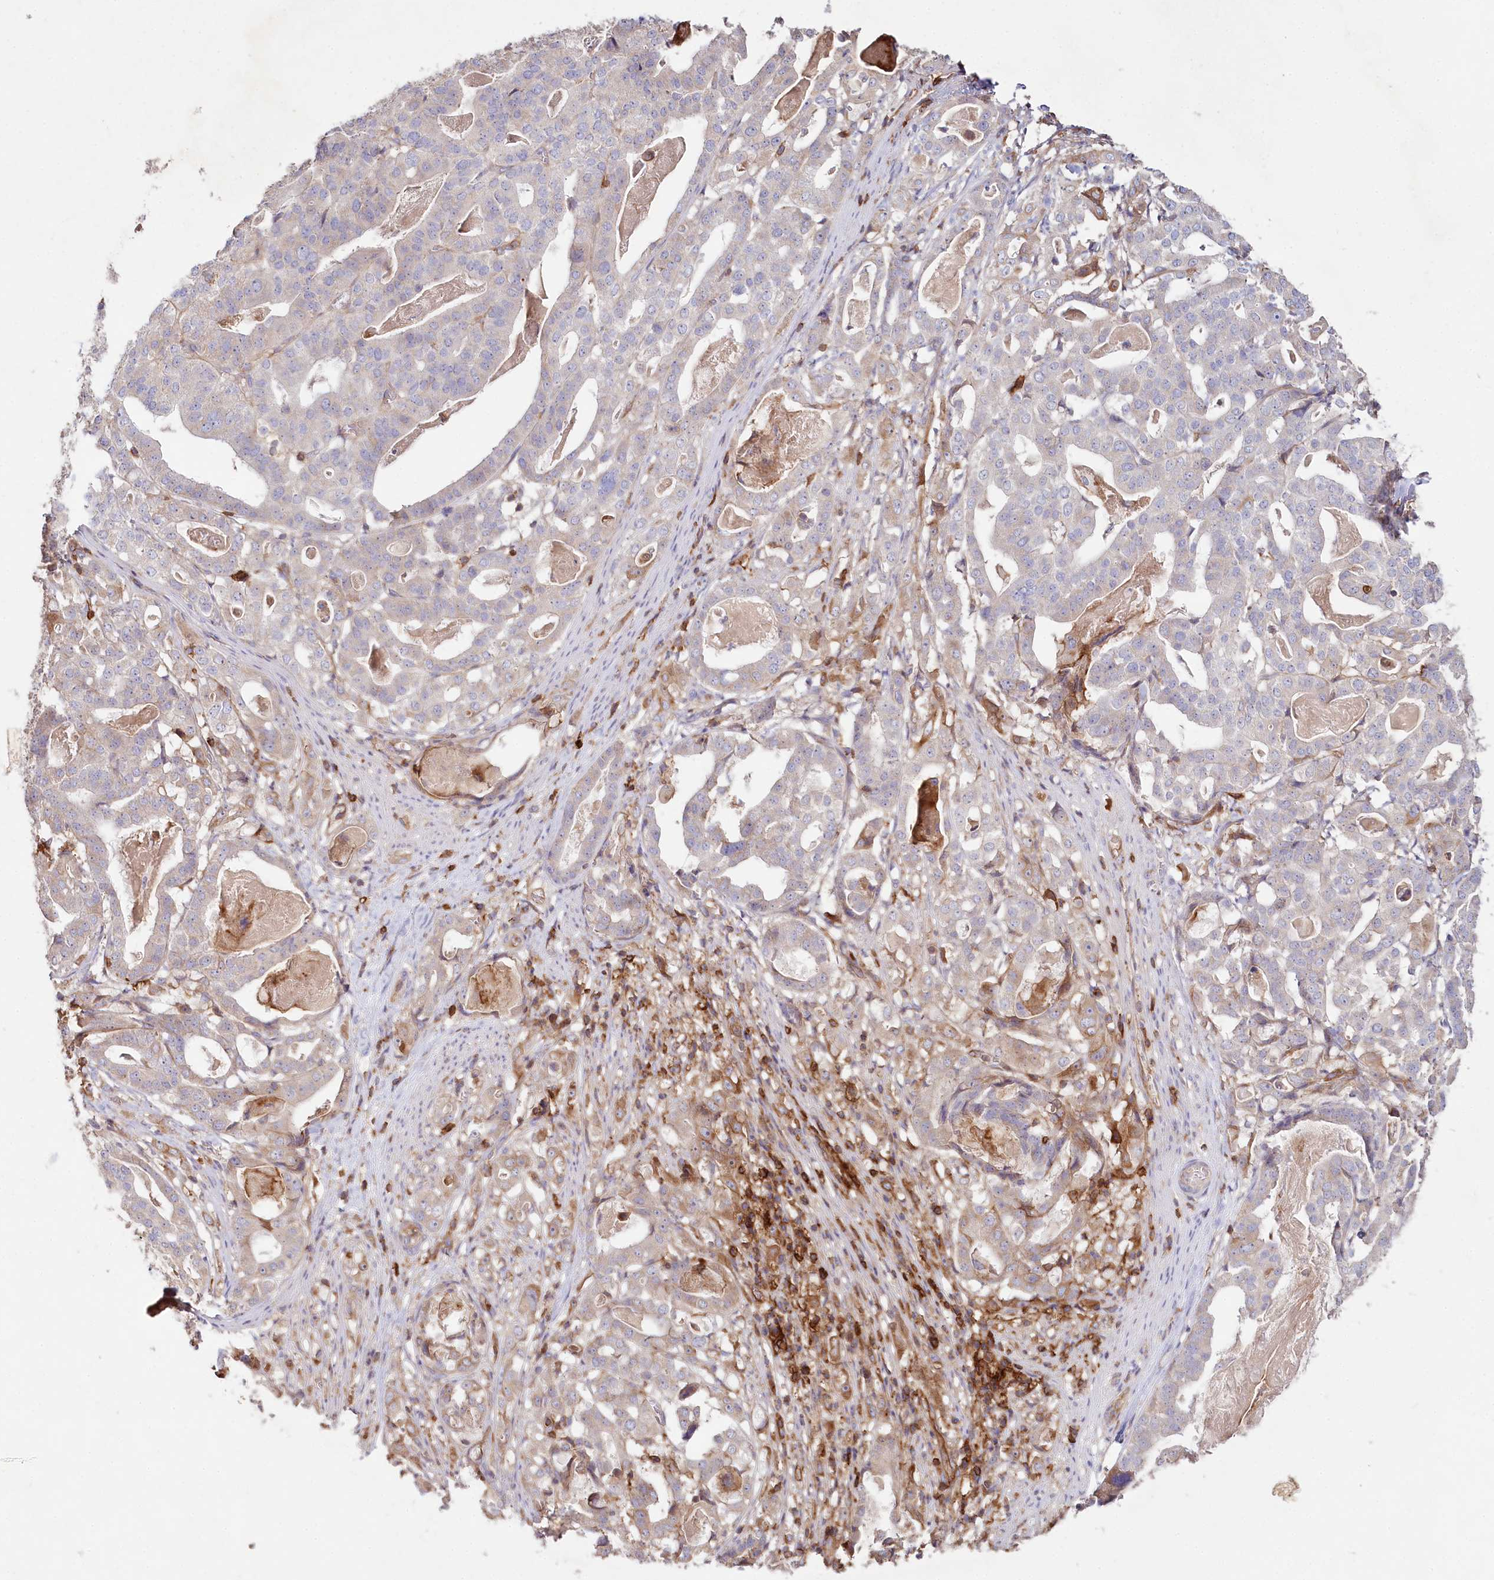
{"staining": {"intensity": "weak", "quantity": "<25%", "location": "cytoplasmic/membranous"}, "tissue": "stomach cancer", "cell_type": "Tumor cells", "image_type": "cancer", "snomed": [{"axis": "morphology", "description": "Adenocarcinoma, NOS"}, {"axis": "topography", "description": "Stomach"}], "caption": "Immunohistochemistry (IHC) histopathology image of human adenocarcinoma (stomach) stained for a protein (brown), which reveals no positivity in tumor cells.", "gene": "RBP5", "patient": {"sex": "male", "age": 48}}